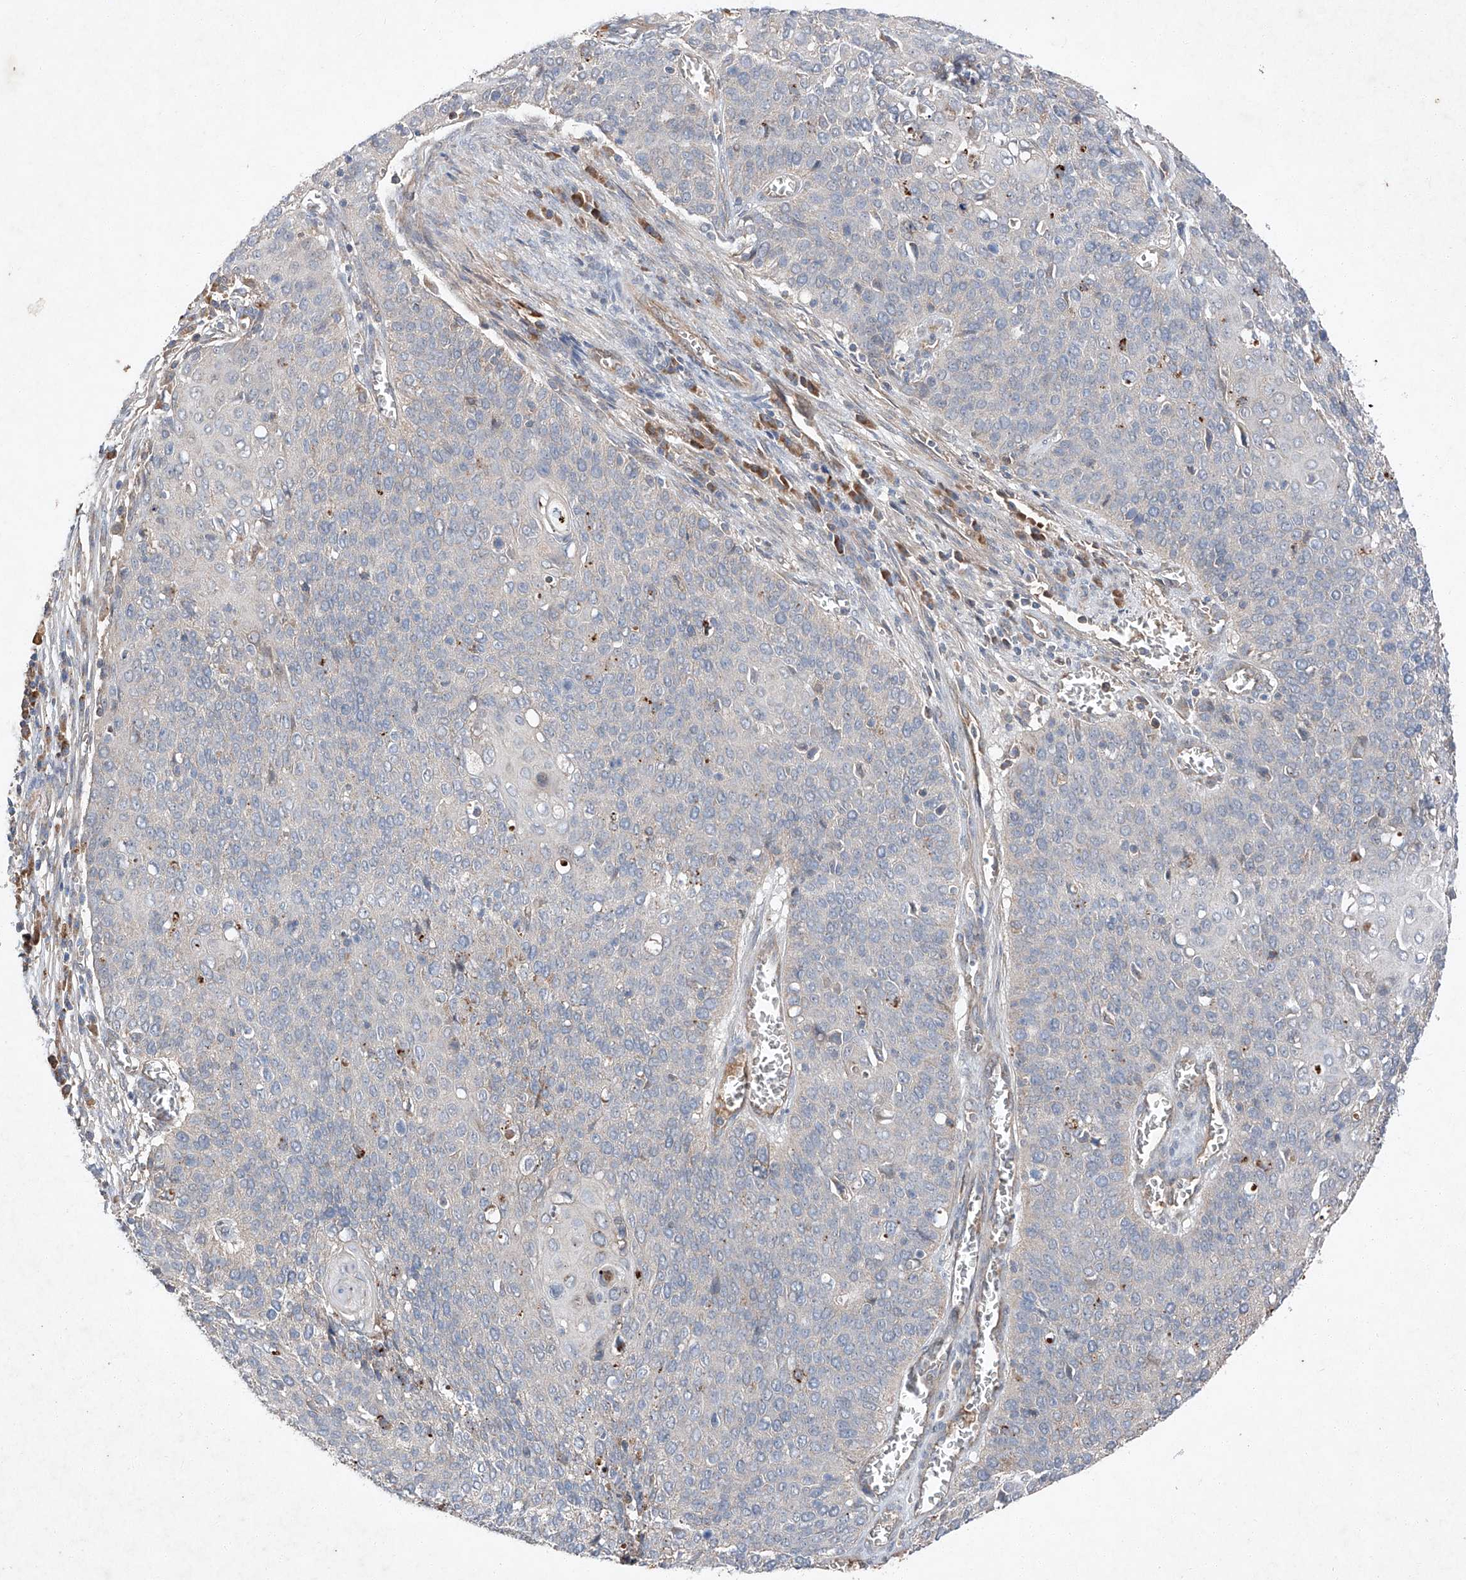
{"staining": {"intensity": "negative", "quantity": "none", "location": "none"}, "tissue": "cervical cancer", "cell_type": "Tumor cells", "image_type": "cancer", "snomed": [{"axis": "morphology", "description": "Squamous cell carcinoma, NOS"}, {"axis": "topography", "description": "Cervix"}], "caption": "Cervical cancer (squamous cell carcinoma) was stained to show a protein in brown. There is no significant positivity in tumor cells. (DAB immunohistochemistry with hematoxylin counter stain).", "gene": "RUSC1", "patient": {"sex": "female", "age": 39}}